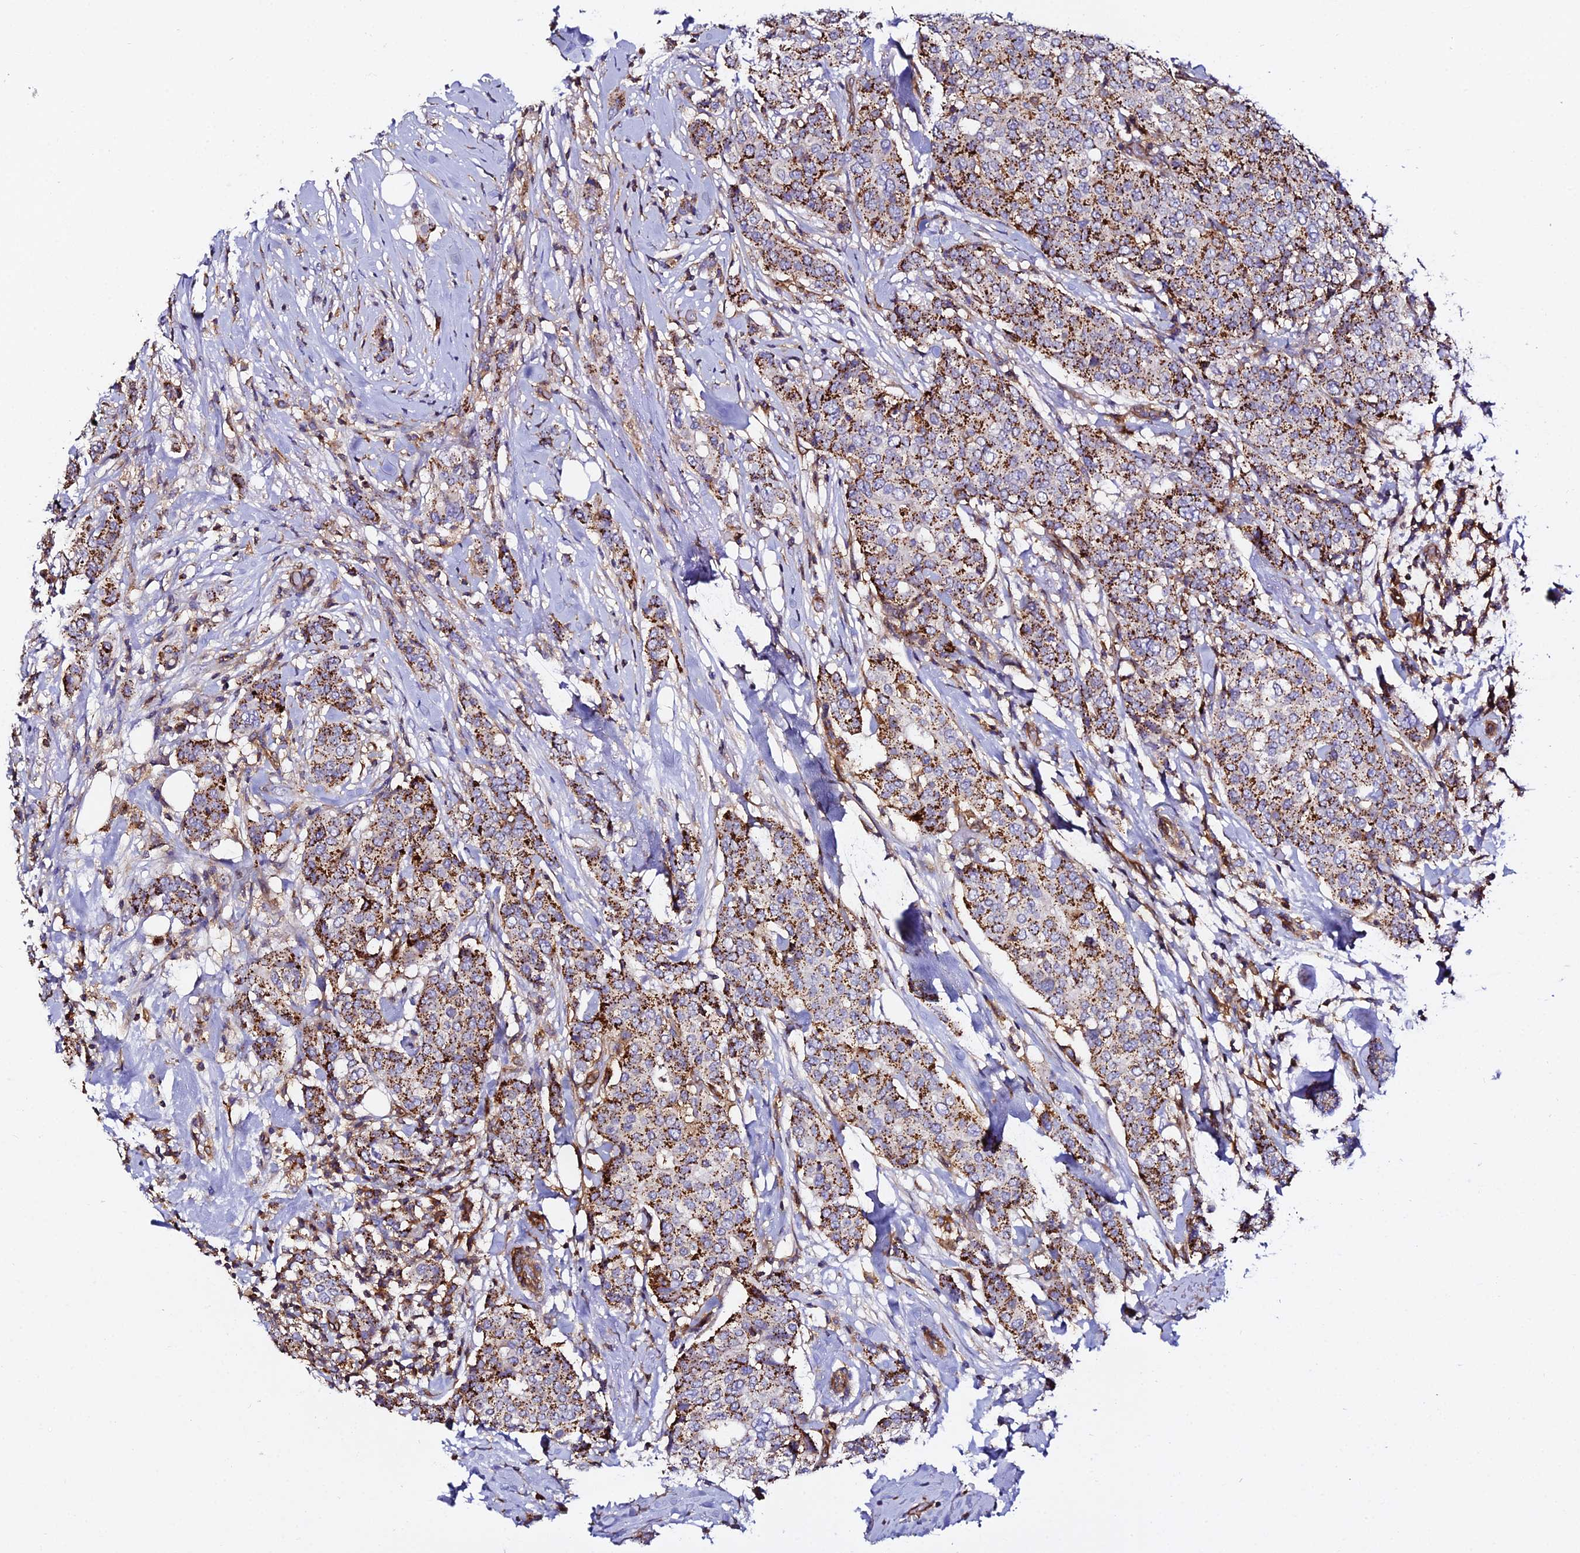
{"staining": {"intensity": "strong", "quantity": ">75%", "location": "cytoplasmic/membranous"}, "tissue": "breast cancer", "cell_type": "Tumor cells", "image_type": "cancer", "snomed": [{"axis": "morphology", "description": "Lobular carcinoma"}, {"axis": "topography", "description": "Breast"}], "caption": "The micrograph exhibits a brown stain indicating the presence of a protein in the cytoplasmic/membranous of tumor cells in breast lobular carcinoma. The protein of interest is shown in brown color, while the nuclei are stained blue.", "gene": "TRPV2", "patient": {"sex": "female", "age": 51}}